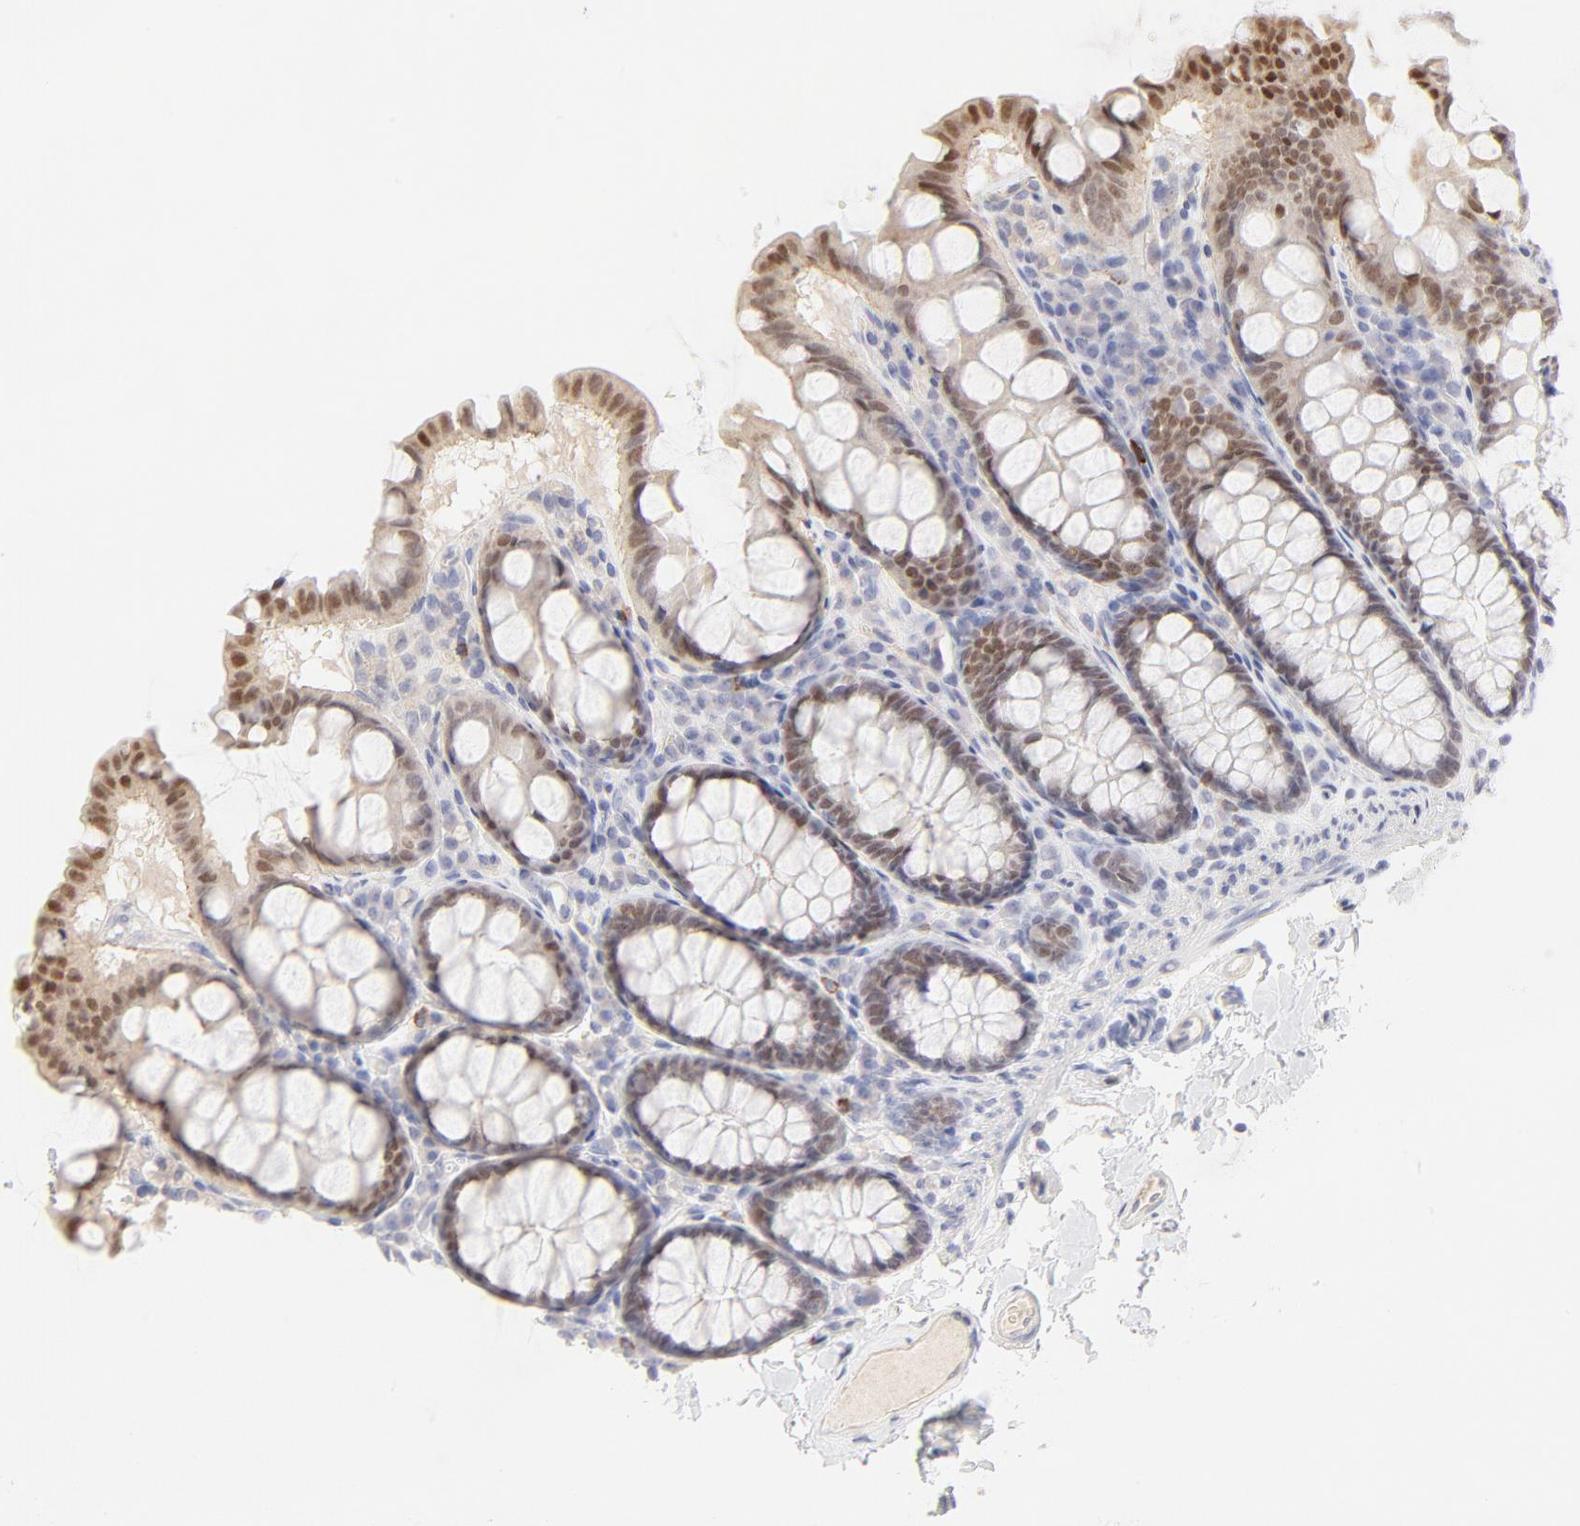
{"staining": {"intensity": "negative", "quantity": "none", "location": "none"}, "tissue": "colon", "cell_type": "Endothelial cells", "image_type": "normal", "snomed": [{"axis": "morphology", "description": "Normal tissue, NOS"}, {"axis": "topography", "description": "Colon"}], "caption": "Protein analysis of unremarkable colon reveals no significant positivity in endothelial cells.", "gene": "ELF3", "patient": {"sex": "female", "age": 61}}